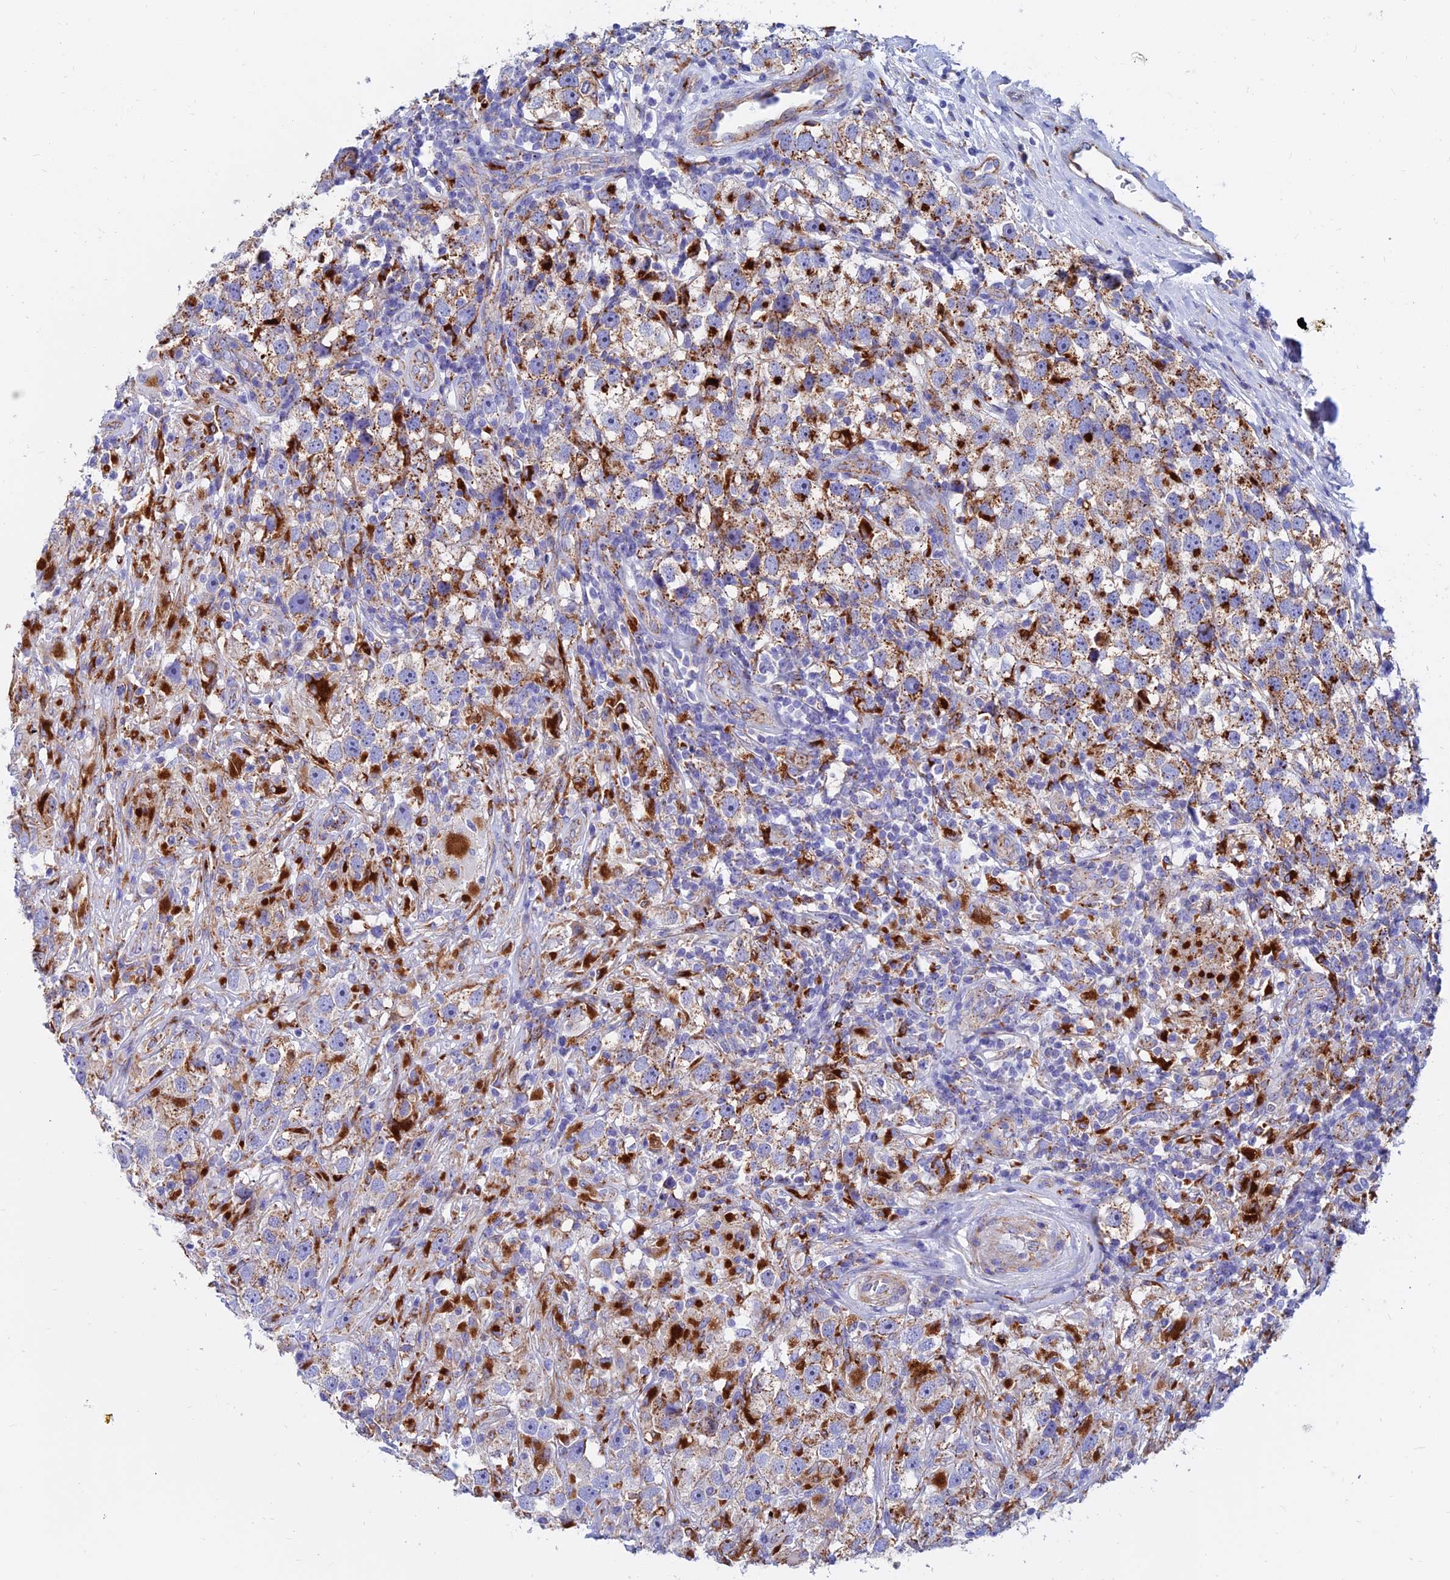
{"staining": {"intensity": "strong", "quantity": "25%-75%", "location": "cytoplasmic/membranous"}, "tissue": "testis cancer", "cell_type": "Tumor cells", "image_type": "cancer", "snomed": [{"axis": "morphology", "description": "Seminoma, NOS"}, {"axis": "topography", "description": "Testis"}], "caption": "Protein expression analysis of human seminoma (testis) reveals strong cytoplasmic/membranous positivity in approximately 25%-75% of tumor cells.", "gene": "SPNS1", "patient": {"sex": "male", "age": 49}}